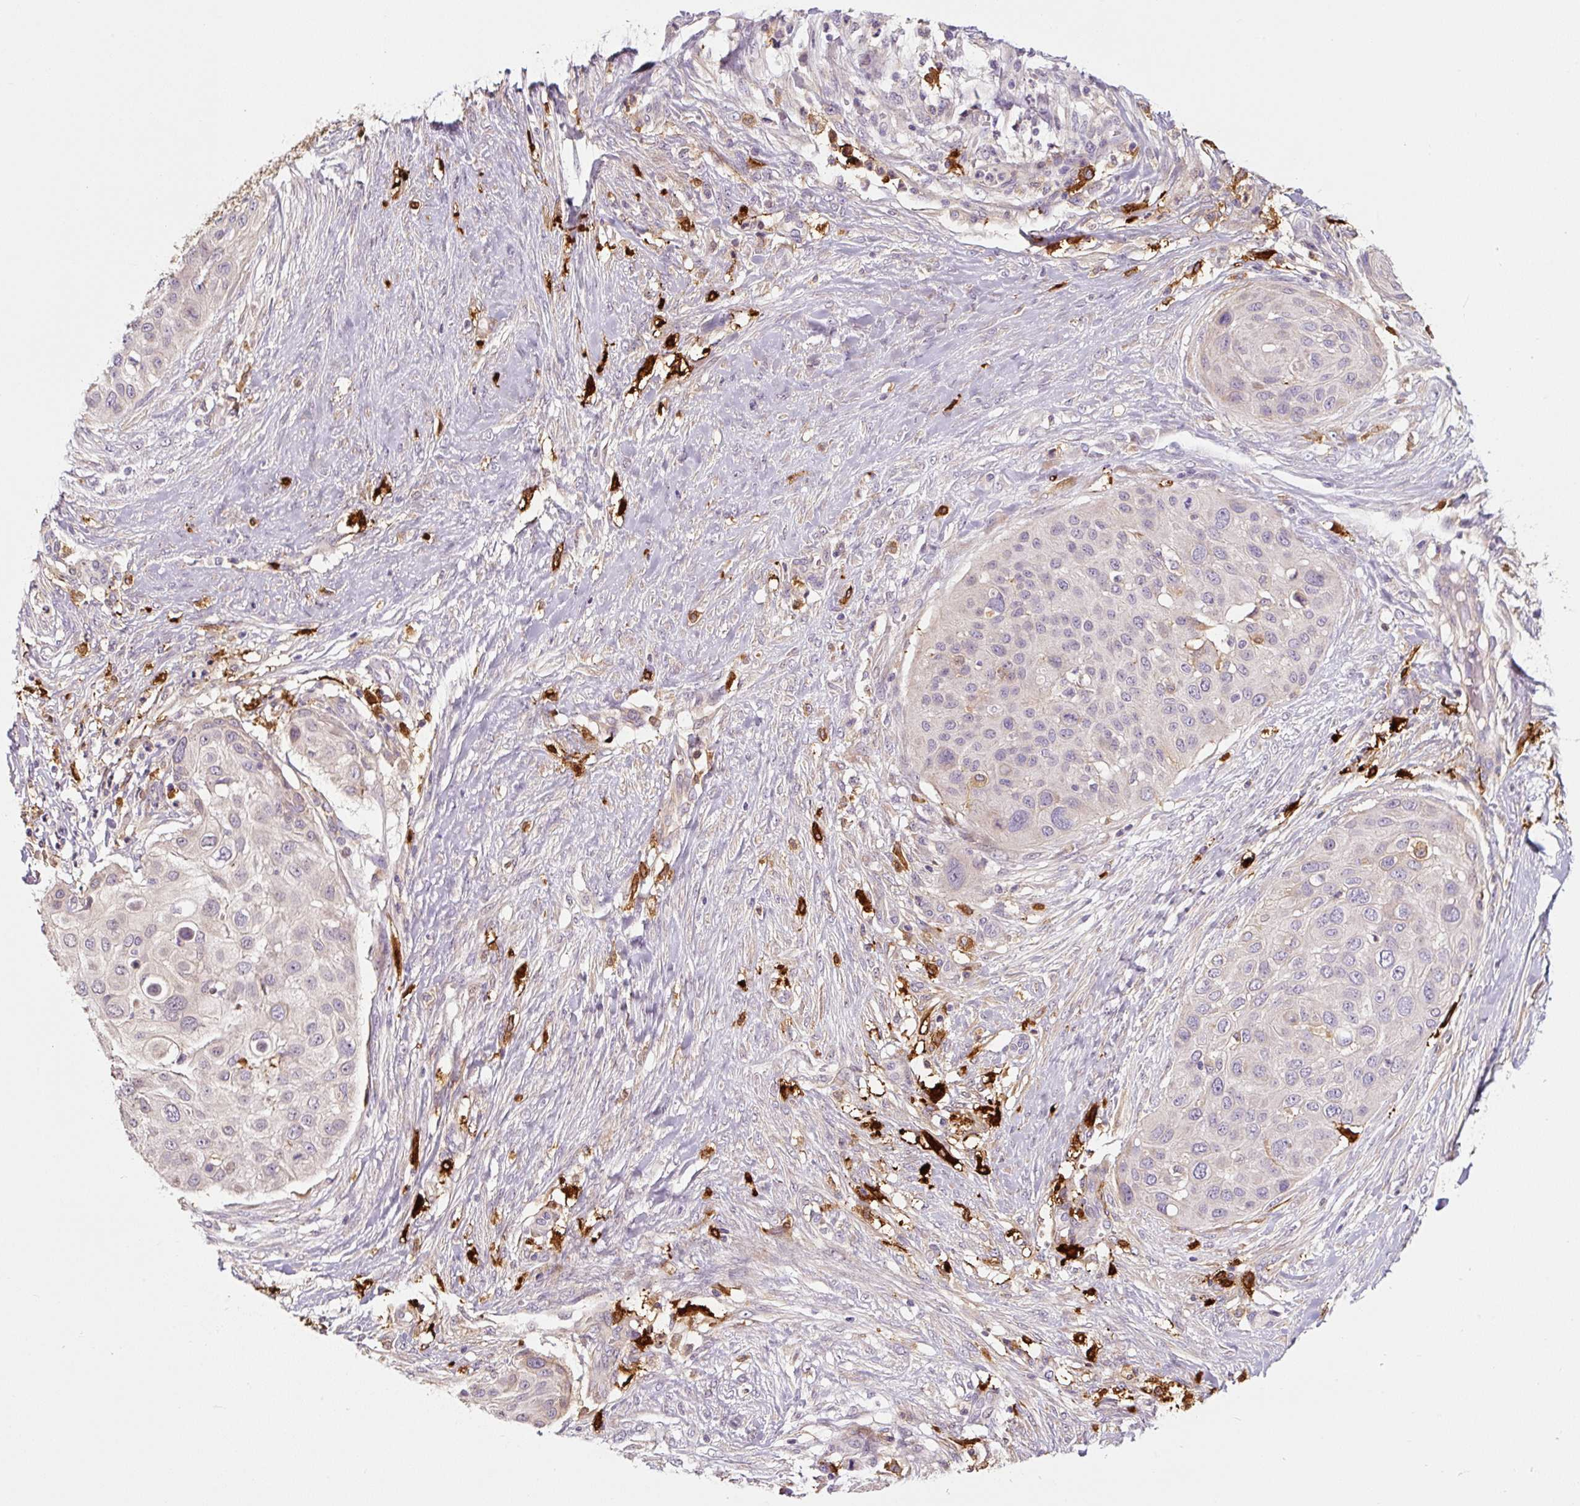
{"staining": {"intensity": "negative", "quantity": "none", "location": "none"}, "tissue": "skin cancer", "cell_type": "Tumor cells", "image_type": "cancer", "snomed": [{"axis": "morphology", "description": "Squamous cell carcinoma, NOS"}, {"axis": "topography", "description": "Skin"}], "caption": "DAB (3,3'-diaminobenzidine) immunohistochemical staining of squamous cell carcinoma (skin) exhibits no significant staining in tumor cells.", "gene": "FUT10", "patient": {"sex": "female", "age": 87}}